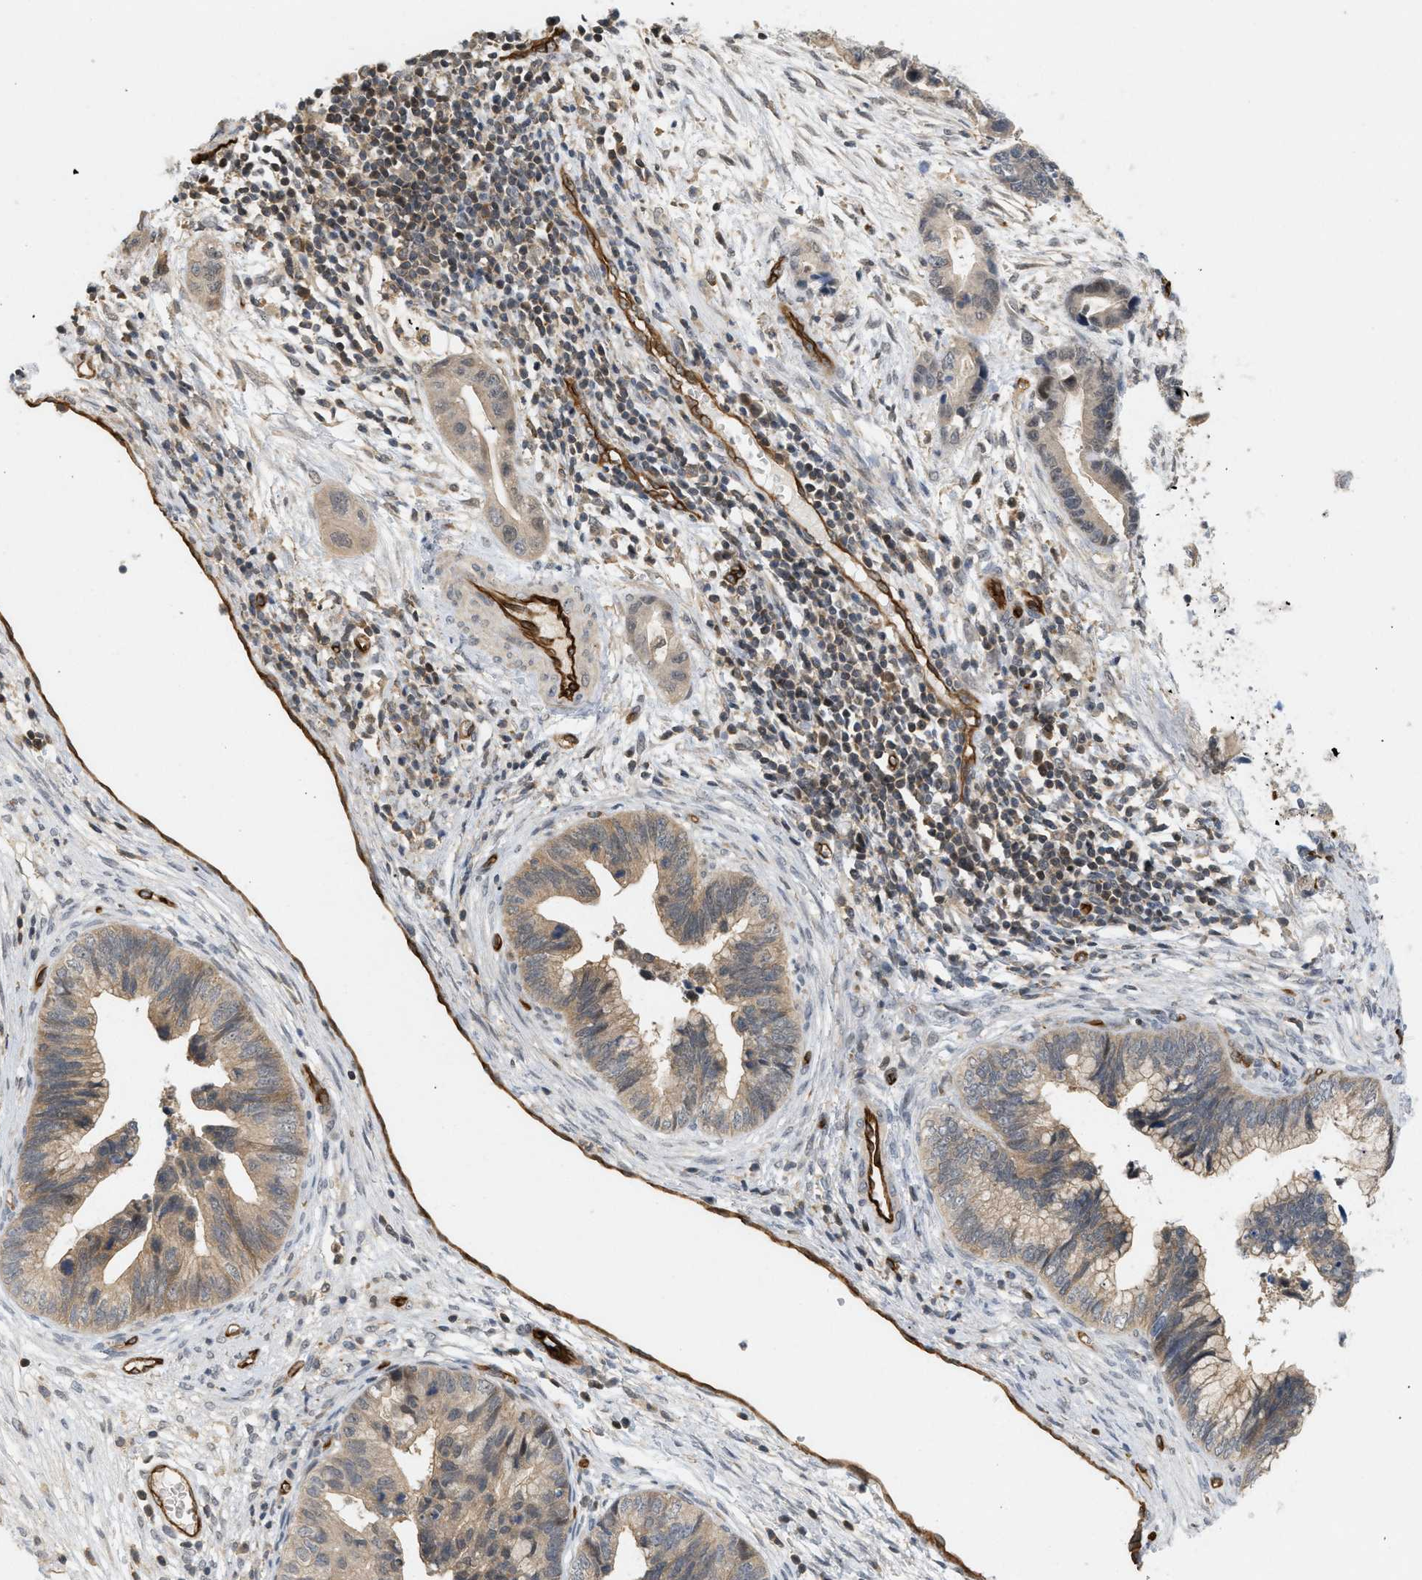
{"staining": {"intensity": "moderate", "quantity": ">75%", "location": "cytoplasmic/membranous"}, "tissue": "cervical cancer", "cell_type": "Tumor cells", "image_type": "cancer", "snomed": [{"axis": "morphology", "description": "Adenocarcinoma, NOS"}, {"axis": "topography", "description": "Cervix"}], "caption": "Protein expression by immunohistochemistry exhibits moderate cytoplasmic/membranous expression in about >75% of tumor cells in adenocarcinoma (cervical). The protein is stained brown, and the nuclei are stained in blue (DAB (3,3'-diaminobenzidine) IHC with brightfield microscopy, high magnification).", "gene": "PALMD", "patient": {"sex": "female", "age": 44}}